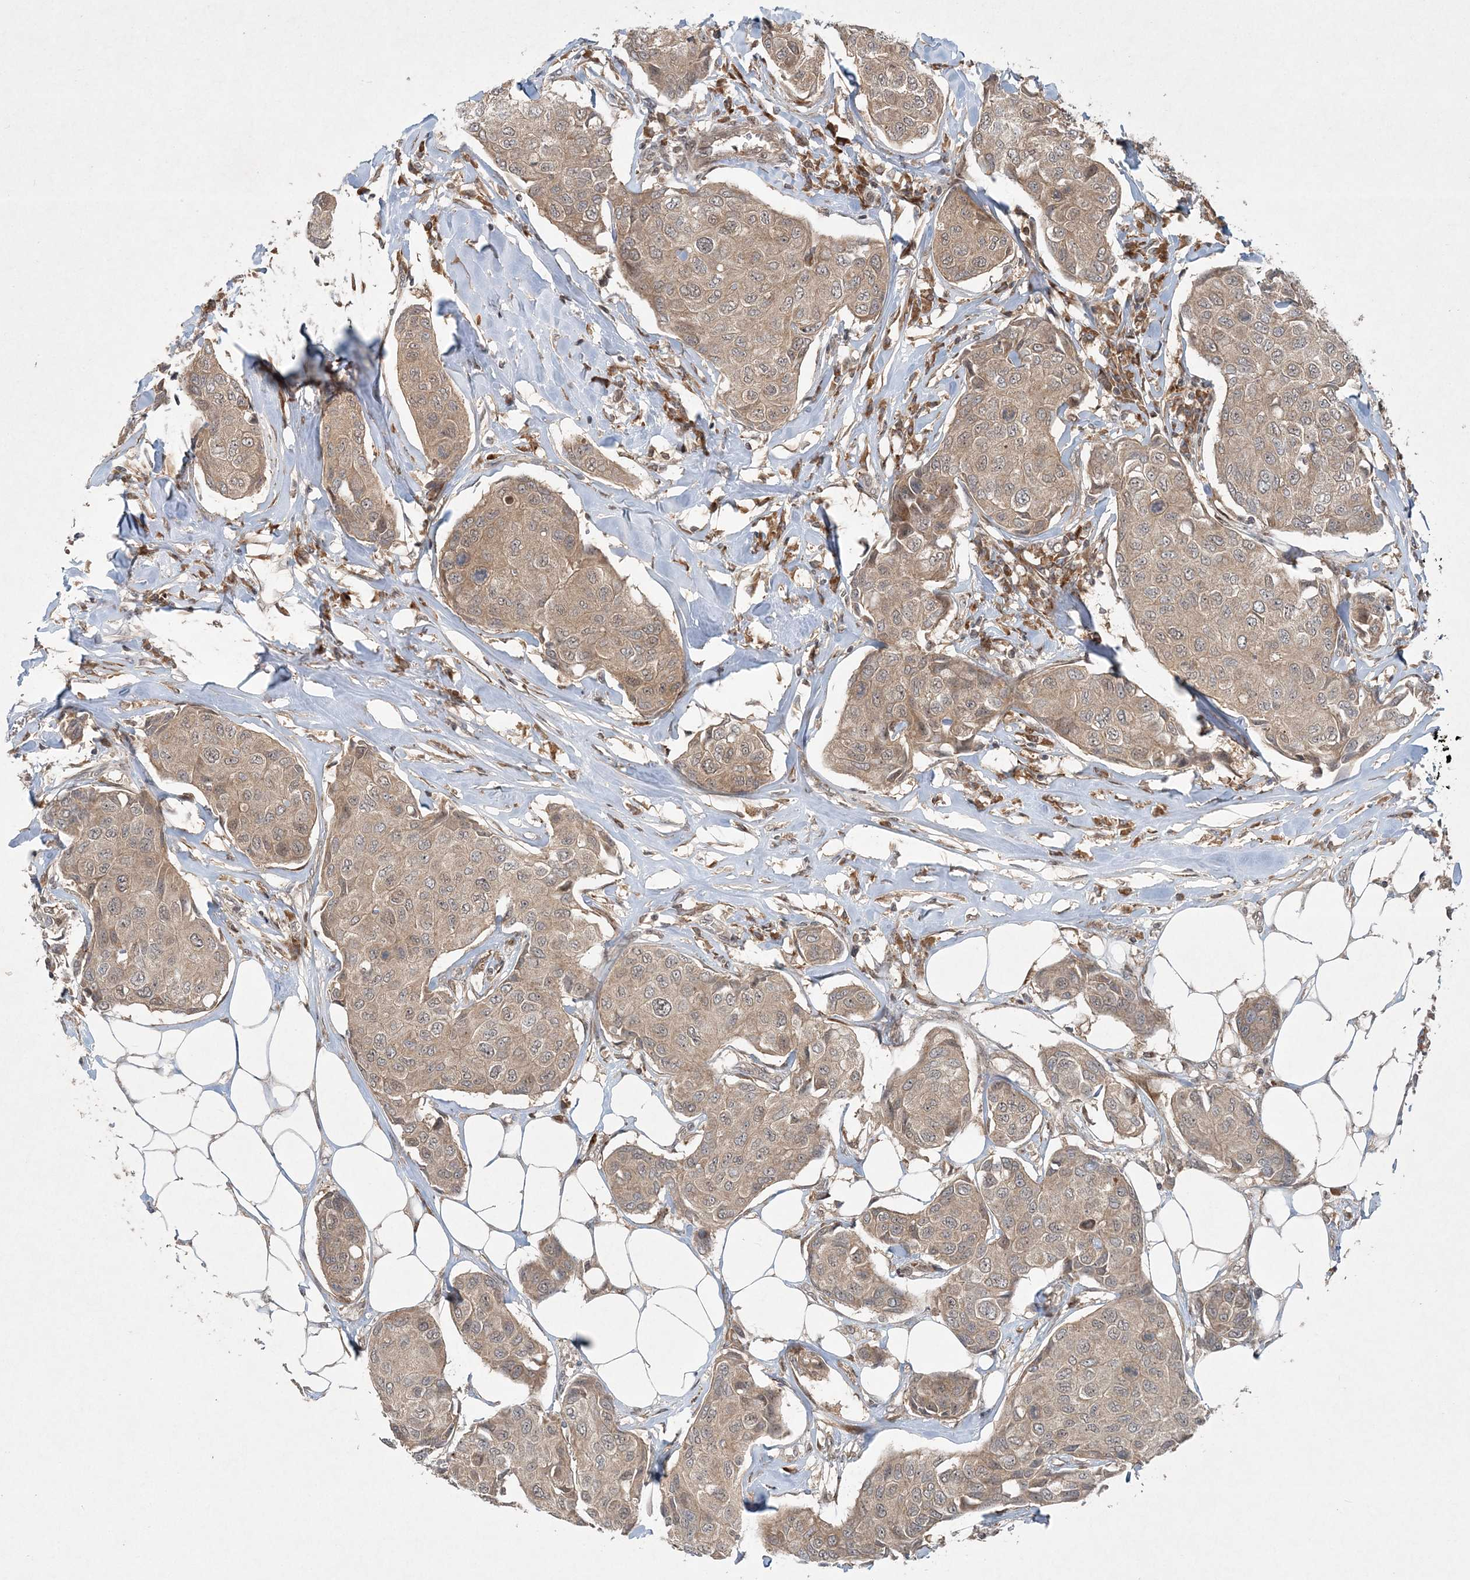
{"staining": {"intensity": "weak", "quantity": "25%-75%", "location": "cytoplasmic/membranous"}, "tissue": "breast cancer", "cell_type": "Tumor cells", "image_type": "cancer", "snomed": [{"axis": "morphology", "description": "Duct carcinoma"}, {"axis": "topography", "description": "Breast"}], "caption": "This is an image of IHC staining of breast cancer, which shows weak expression in the cytoplasmic/membranous of tumor cells.", "gene": "UBR3", "patient": {"sex": "female", "age": 80}}